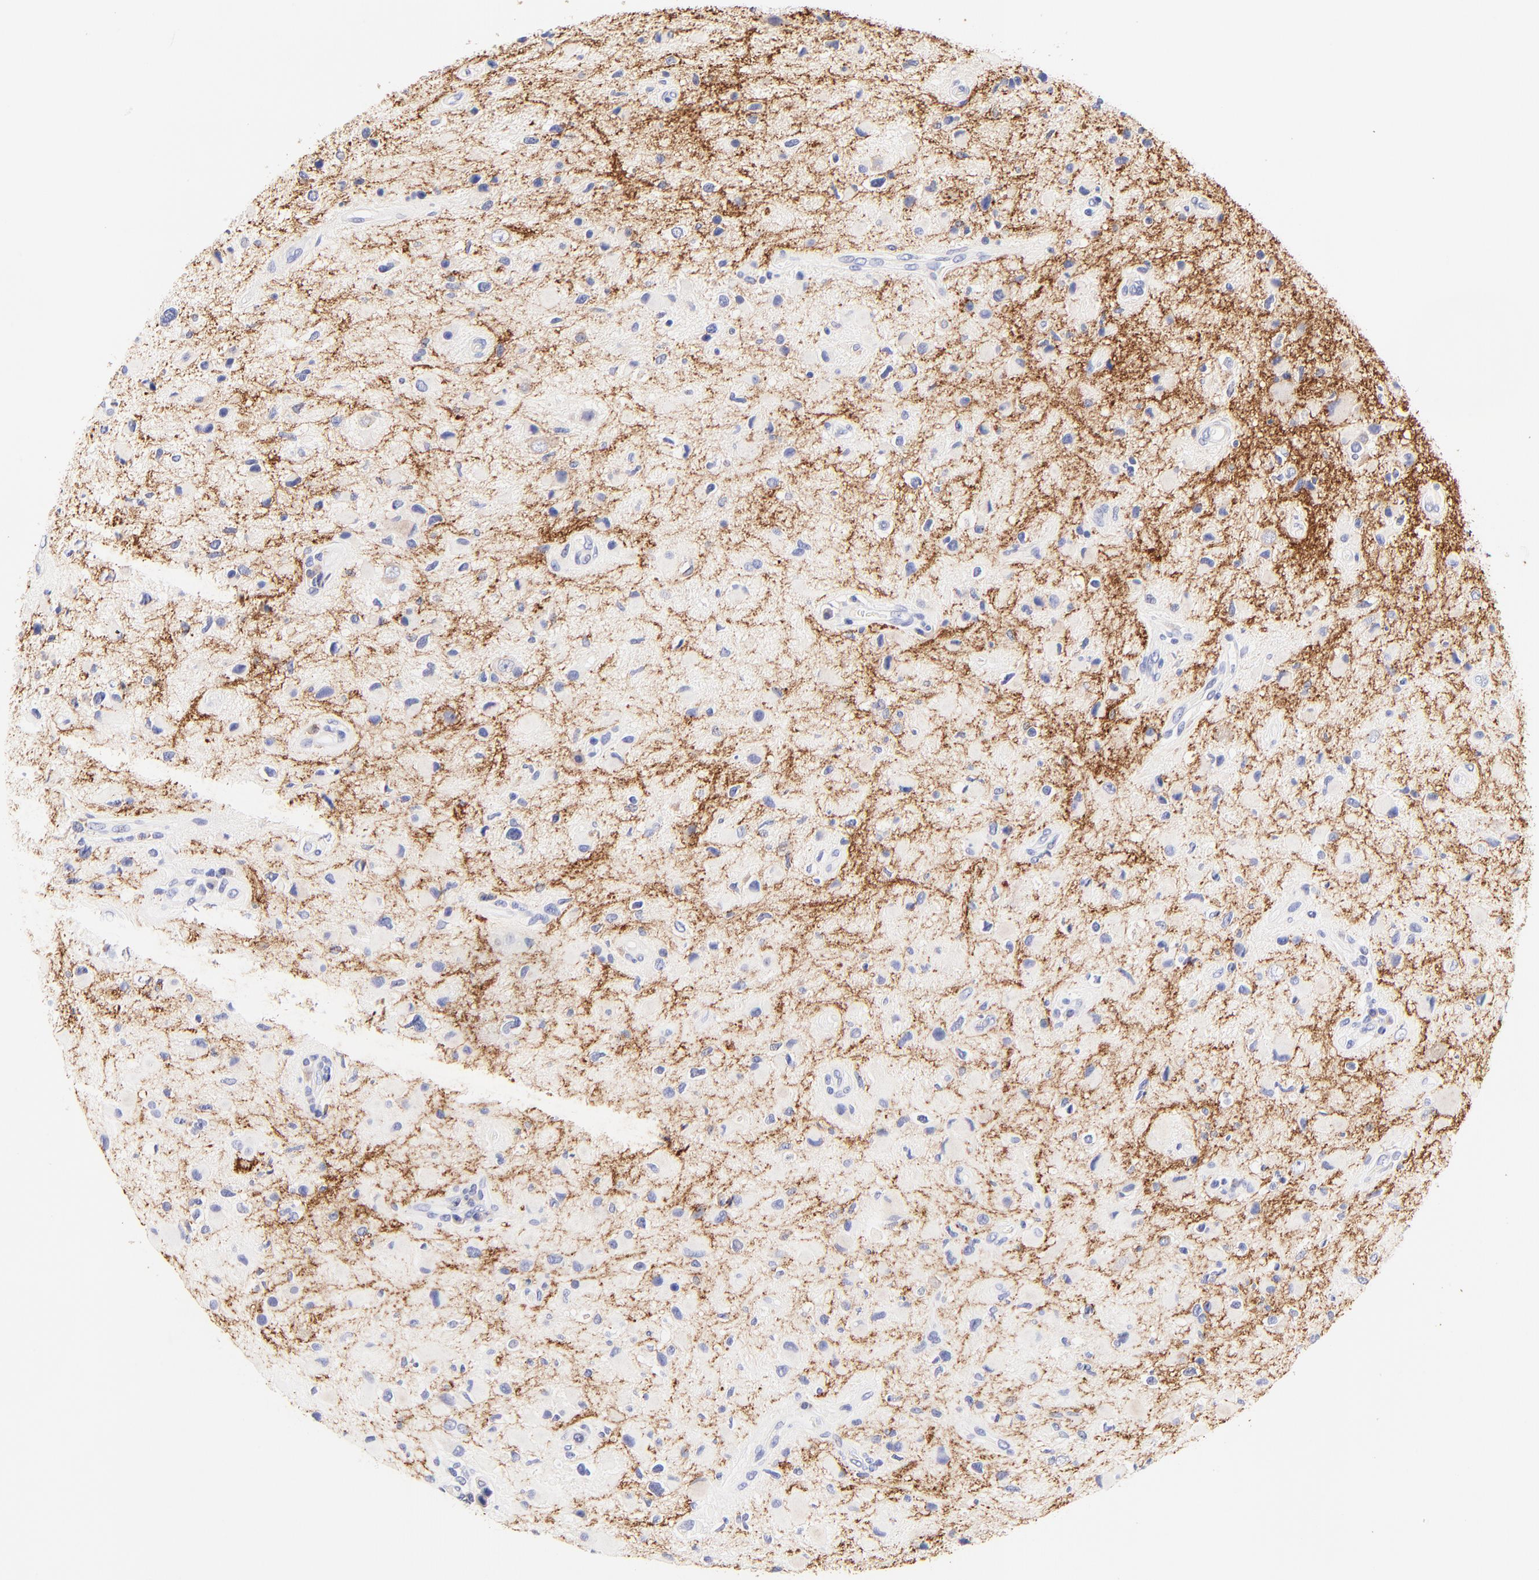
{"staining": {"intensity": "negative", "quantity": "none", "location": "none"}, "tissue": "glioma", "cell_type": "Tumor cells", "image_type": "cancer", "snomed": [{"axis": "morphology", "description": "Glioma, malignant, Low grade"}, {"axis": "topography", "description": "Brain"}], "caption": "Photomicrograph shows no significant protein staining in tumor cells of glioma. (DAB immunohistochemistry (IHC) with hematoxylin counter stain).", "gene": "RAB3A", "patient": {"sex": "female", "age": 32}}